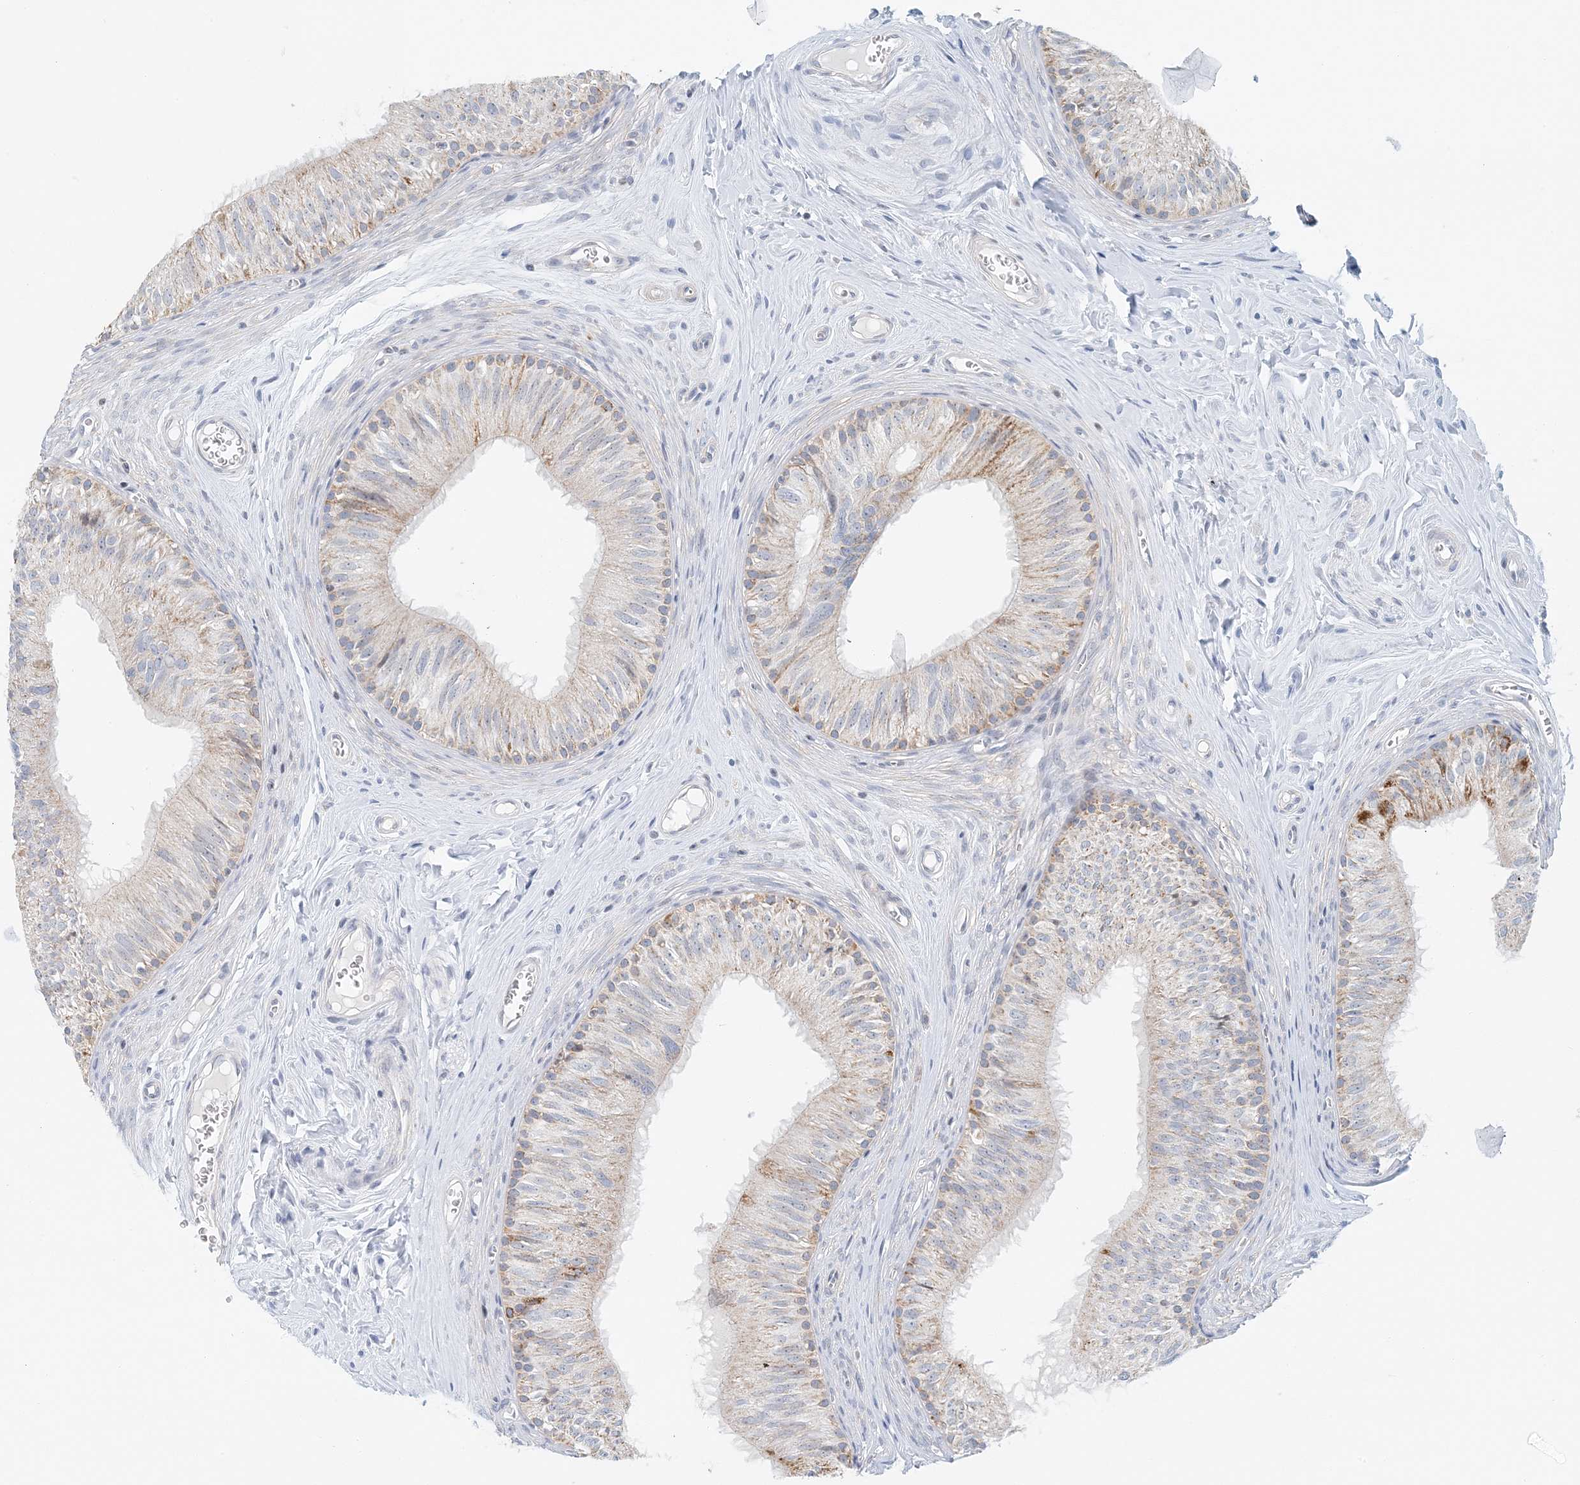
{"staining": {"intensity": "moderate", "quantity": "25%-75%", "location": "cytoplasmic/membranous"}, "tissue": "epididymis", "cell_type": "Glandular cells", "image_type": "normal", "snomed": [{"axis": "morphology", "description": "Normal tissue, NOS"}, {"axis": "topography", "description": "Epididymis"}], "caption": "A brown stain highlights moderate cytoplasmic/membranous expression of a protein in glandular cells of unremarkable epididymis. Ihc stains the protein in brown and the nuclei are stained blue.", "gene": "BDH1", "patient": {"sex": "male", "age": 46}}